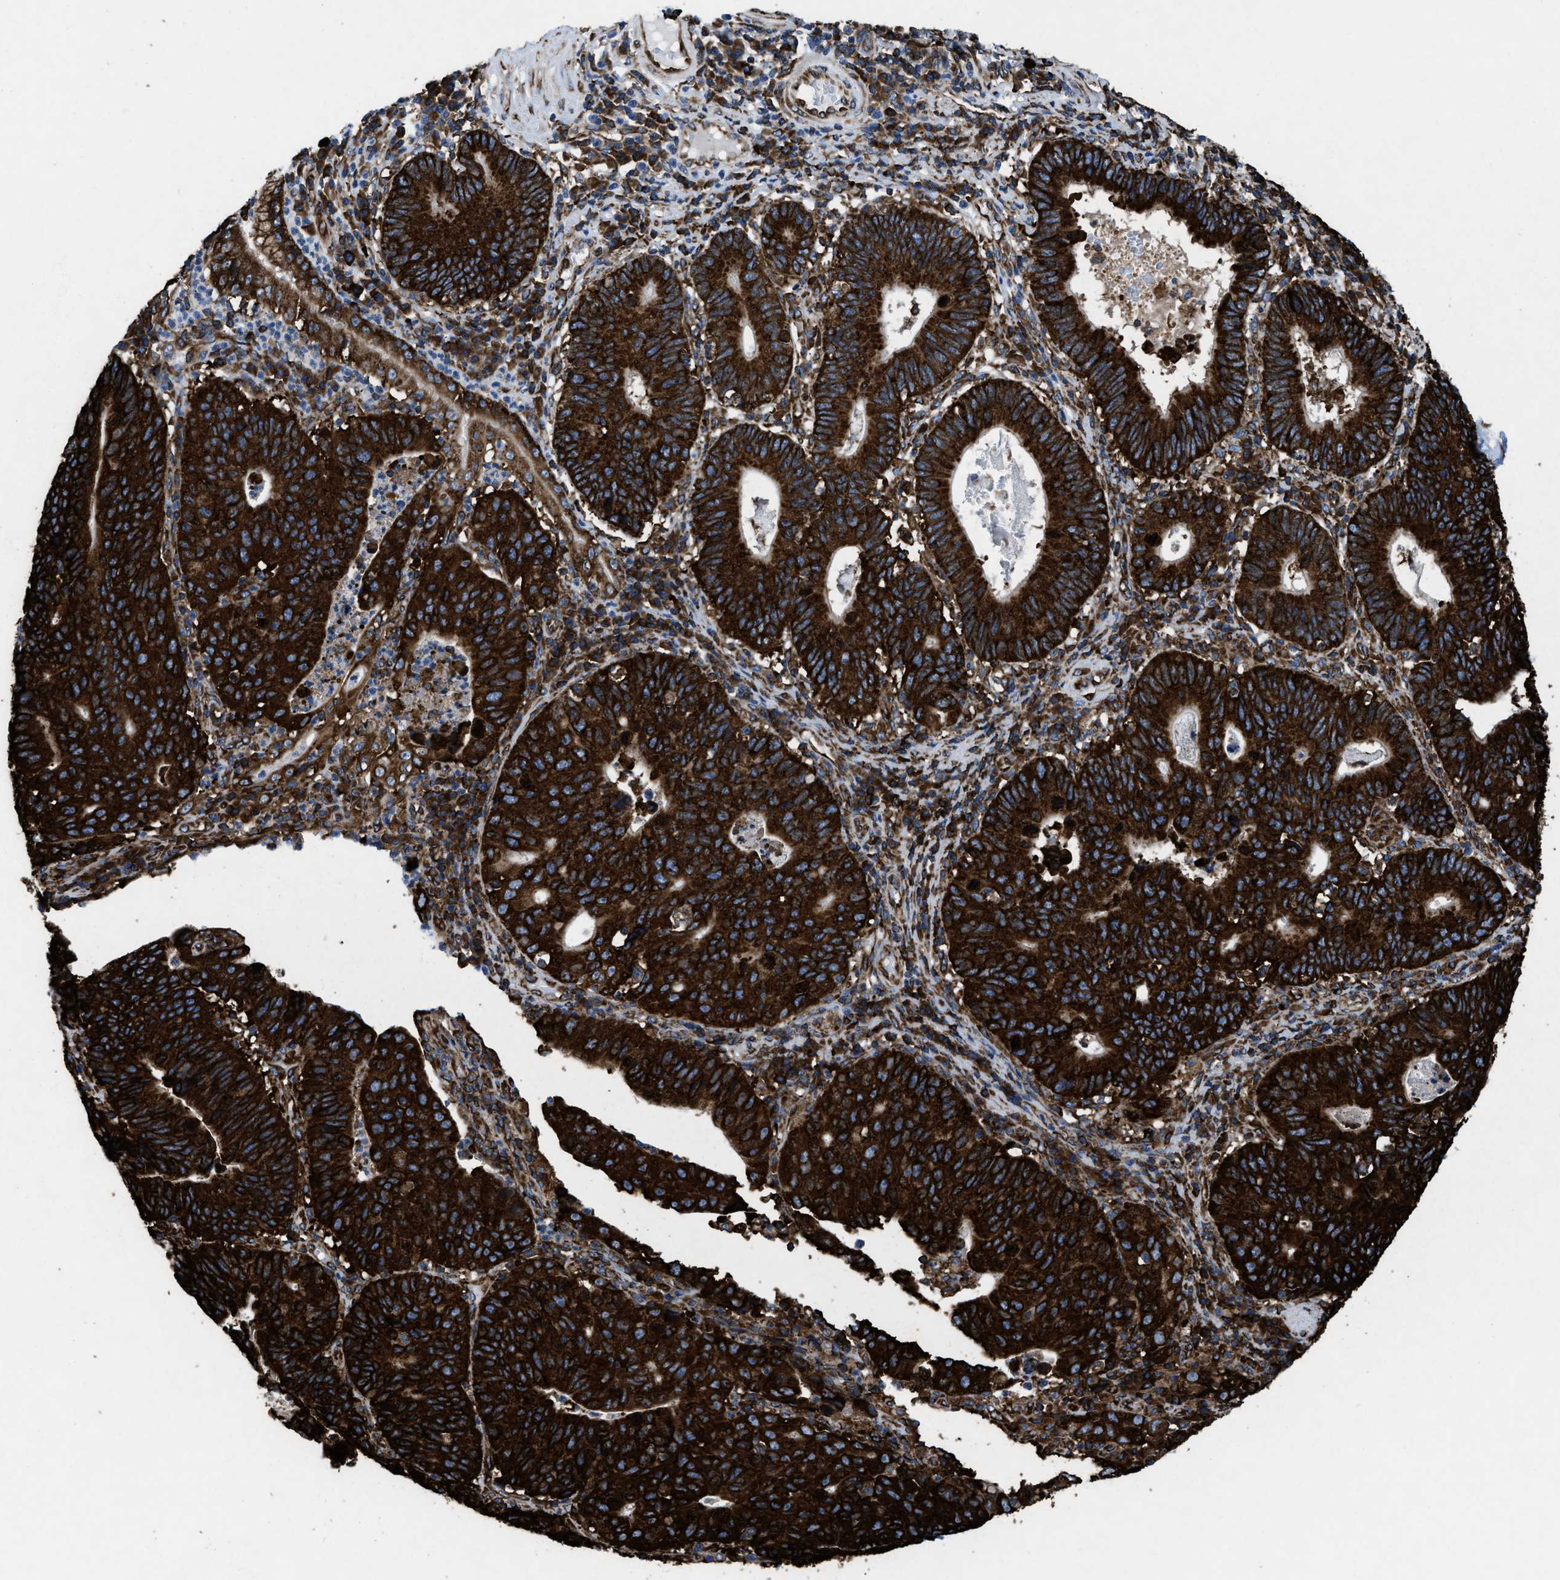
{"staining": {"intensity": "strong", "quantity": ">75%", "location": "cytoplasmic/membranous"}, "tissue": "stomach cancer", "cell_type": "Tumor cells", "image_type": "cancer", "snomed": [{"axis": "morphology", "description": "Adenocarcinoma, NOS"}, {"axis": "topography", "description": "Stomach"}], "caption": "An image of human adenocarcinoma (stomach) stained for a protein shows strong cytoplasmic/membranous brown staining in tumor cells. (DAB IHC, brown staining for protein, blue staining for nuclei).", "gene": "CAPRIN1", "patient": {"sex": "male", "age": 59}}